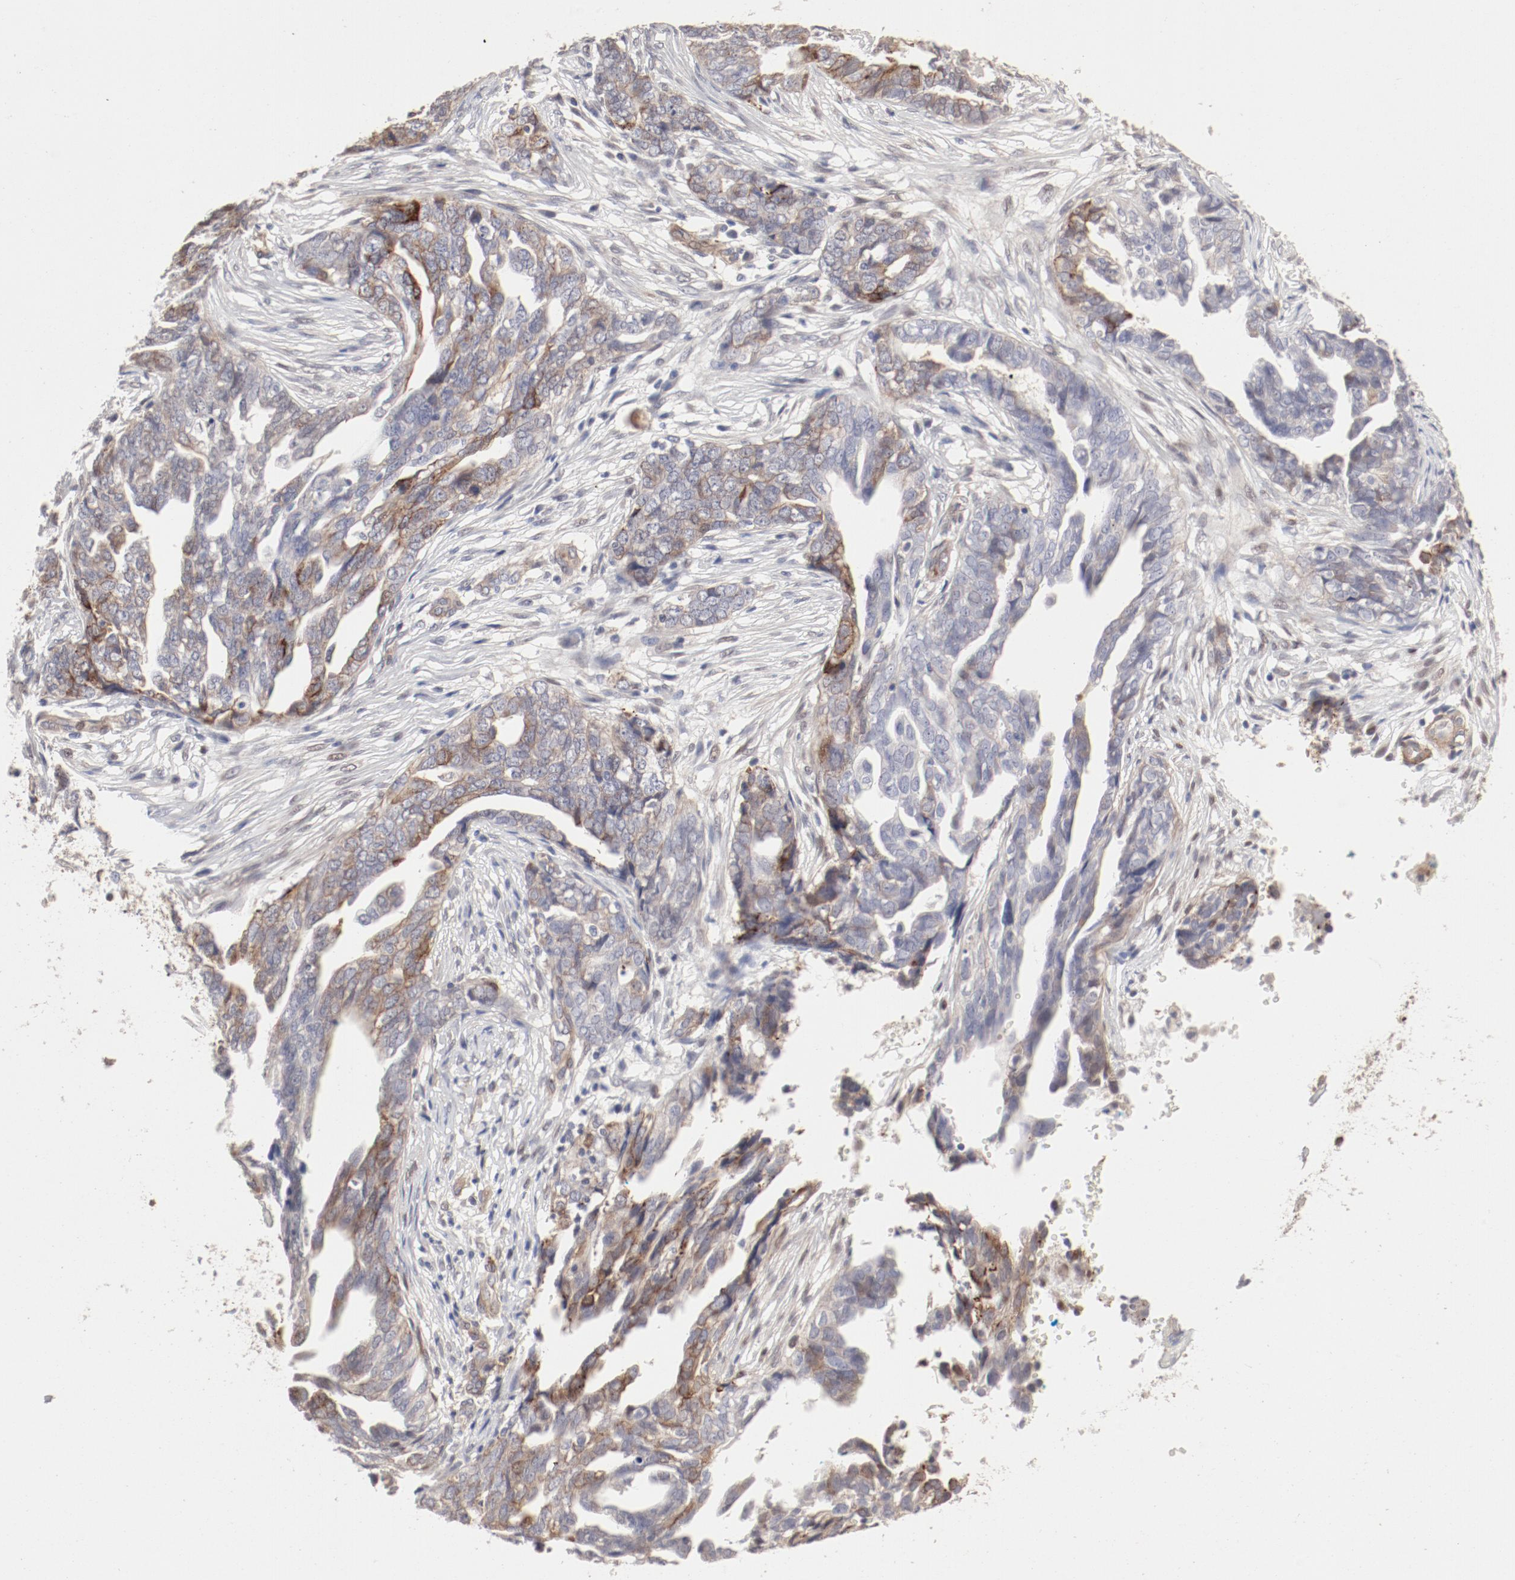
{"staining": {"intensity": "moderate", "quantity": "25%-75%", "location": "cytoplasmic/membranous"}, "tissue": "ovarian cancer", "cell_type": "Tumor cells", "image_type": "cancer", "snomed": [{"axis": "morphology", "description": "Normal tissue, NOS"}, {"axis": "morphology", "description": "Cystadenocarcinoma, serous, NOS"}, {"axis": "topography", "description": "Fallopian tube"}, {"axis": "topography", "description": "Ovary"}], "caption": "Ovarian cancer (serous cystadenocarcinoma) stained for a protein (brown) demonstrates moderate cytoplasmic/membranous positive positivity in approximately 25%-75% of tumor cells.", "gene": "MAGED4", "patient": {"sex": "female", "age": 56}}